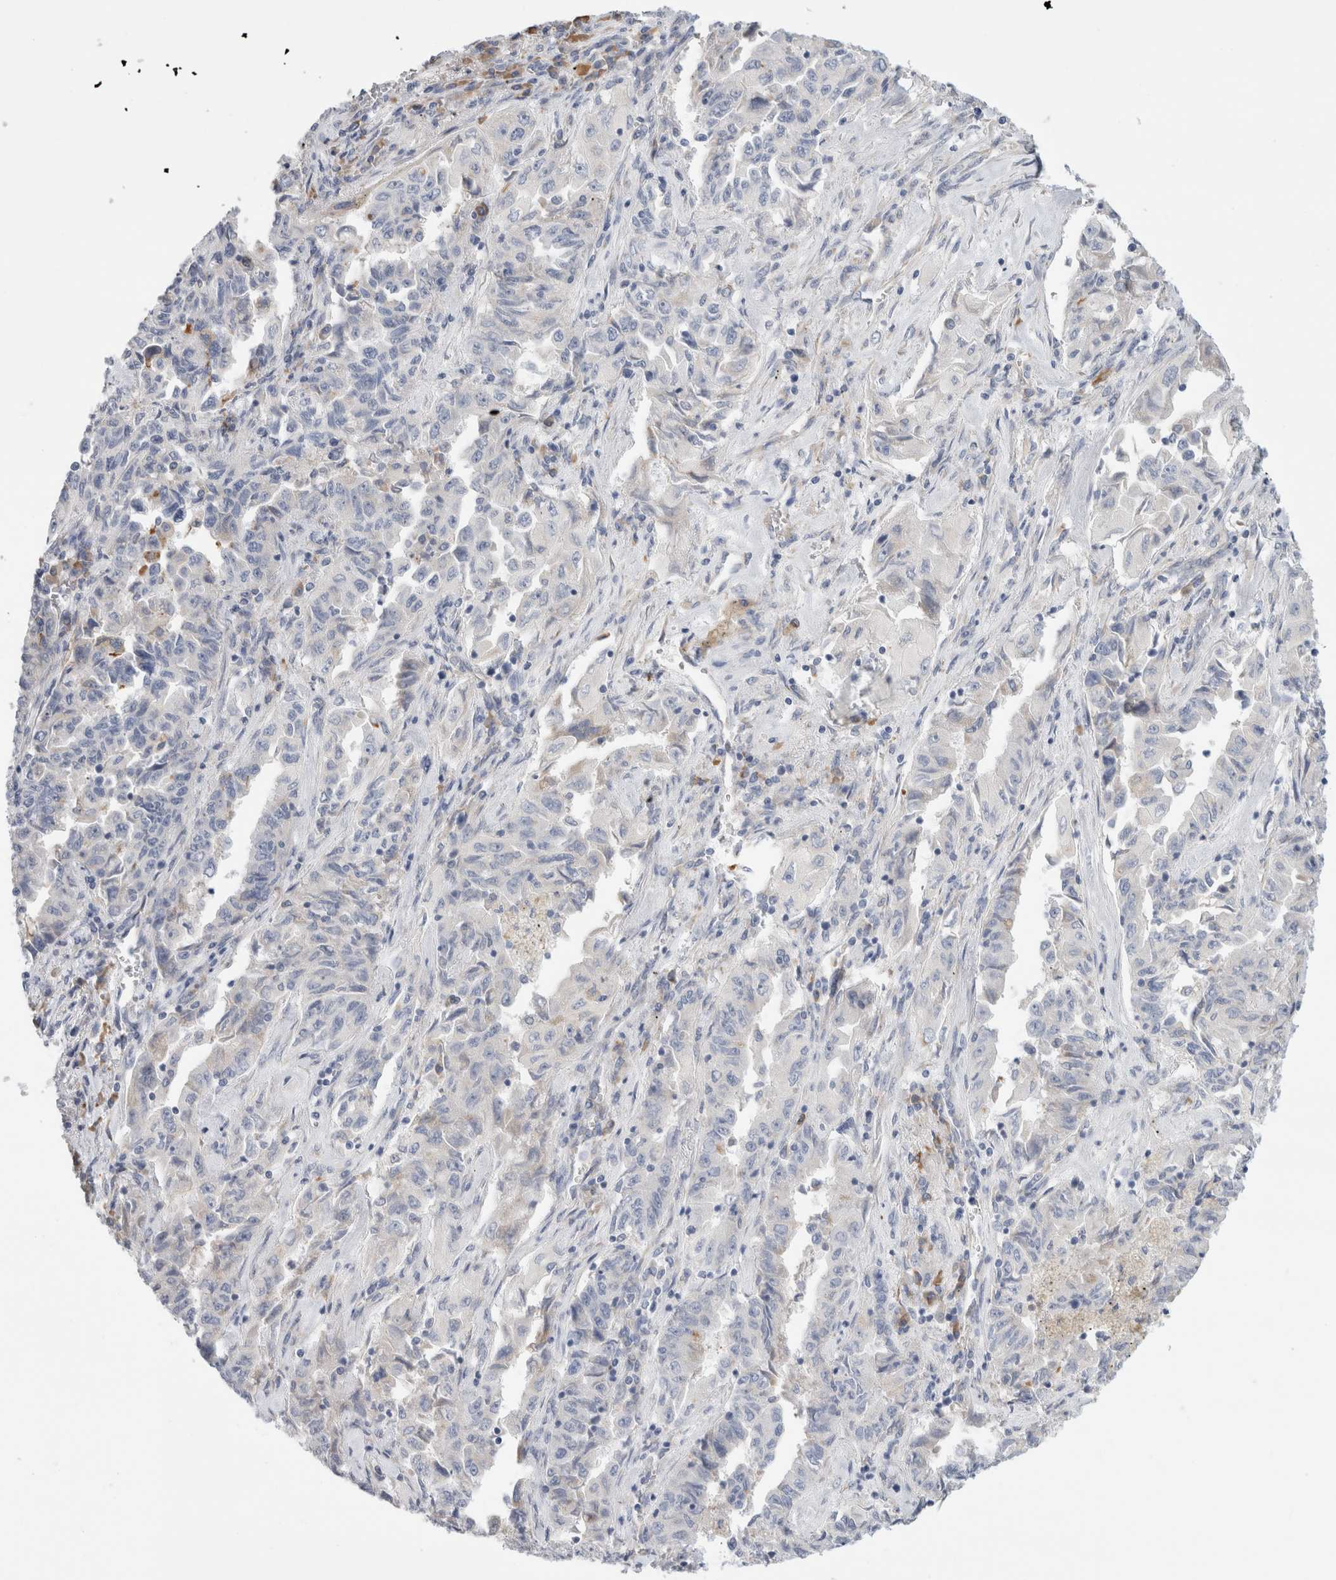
{"staining": {"intensity": "negative", "quantity": "none", "location": "none"}, "tissue": "lung cancer", "cell_type": "Tumor cells", "image_type": "cancer", "snomed": [{"axis": "morphology", "description": "Adenocarcinoma, NOS"}, {"axis": "topography", "description": "Lung"}], "caption": "Immunohistochemical staining of lung cancer (adenocarcinoma) shows no significant positivity in tumor cells.", "gene": "CSK", "patient": {"sex": "female", "age": 51}}